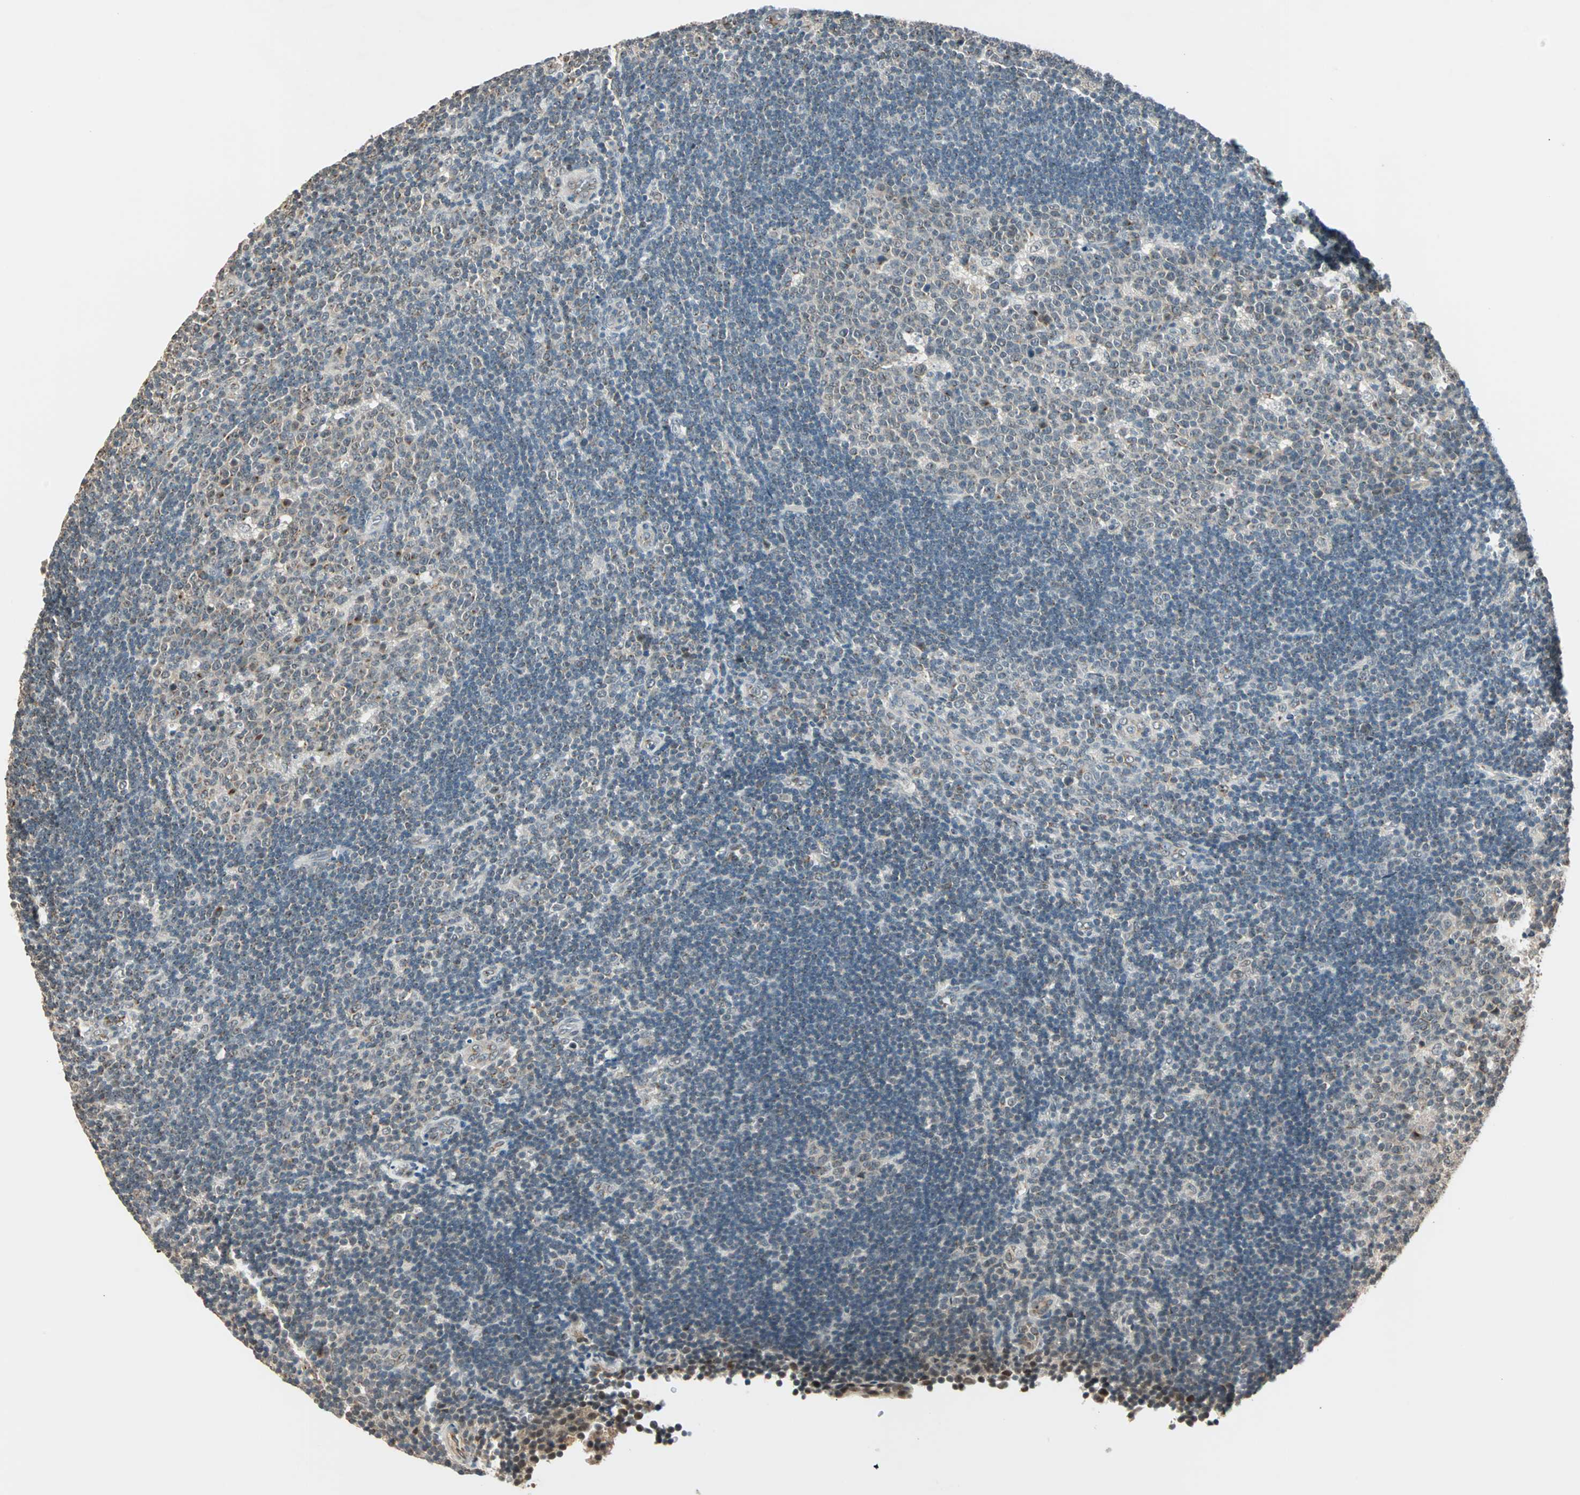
{"staining": {"intensity": "weak", "quantity": "25%-75%", "location": "cytoplasmic/membranous"}, "tissue": "lymph node", "cell_type": "Germinal center cells", "image_type": "normal", "snomed": [{"axis": "morphology", "description": "Normal tissue, NOS"}, {"axis": "topography", "description": "Lymph node"}, {"axis": "topography", "description": "Salivary gland"}], "caption": "Lymph node was stained to show a protein in brown. There is low levels of weak cytoplasmic/membranous positivity in about 25%-75% of germinal center cells. The staining is performed using DAB (3,3'-diaminobenzidine) brown chromogen to label protein expression. The nuclei are counter-stained blue using hematoxylin.", "gene": "PRDM2", "patient": {"sex": "male", "age": 8}}